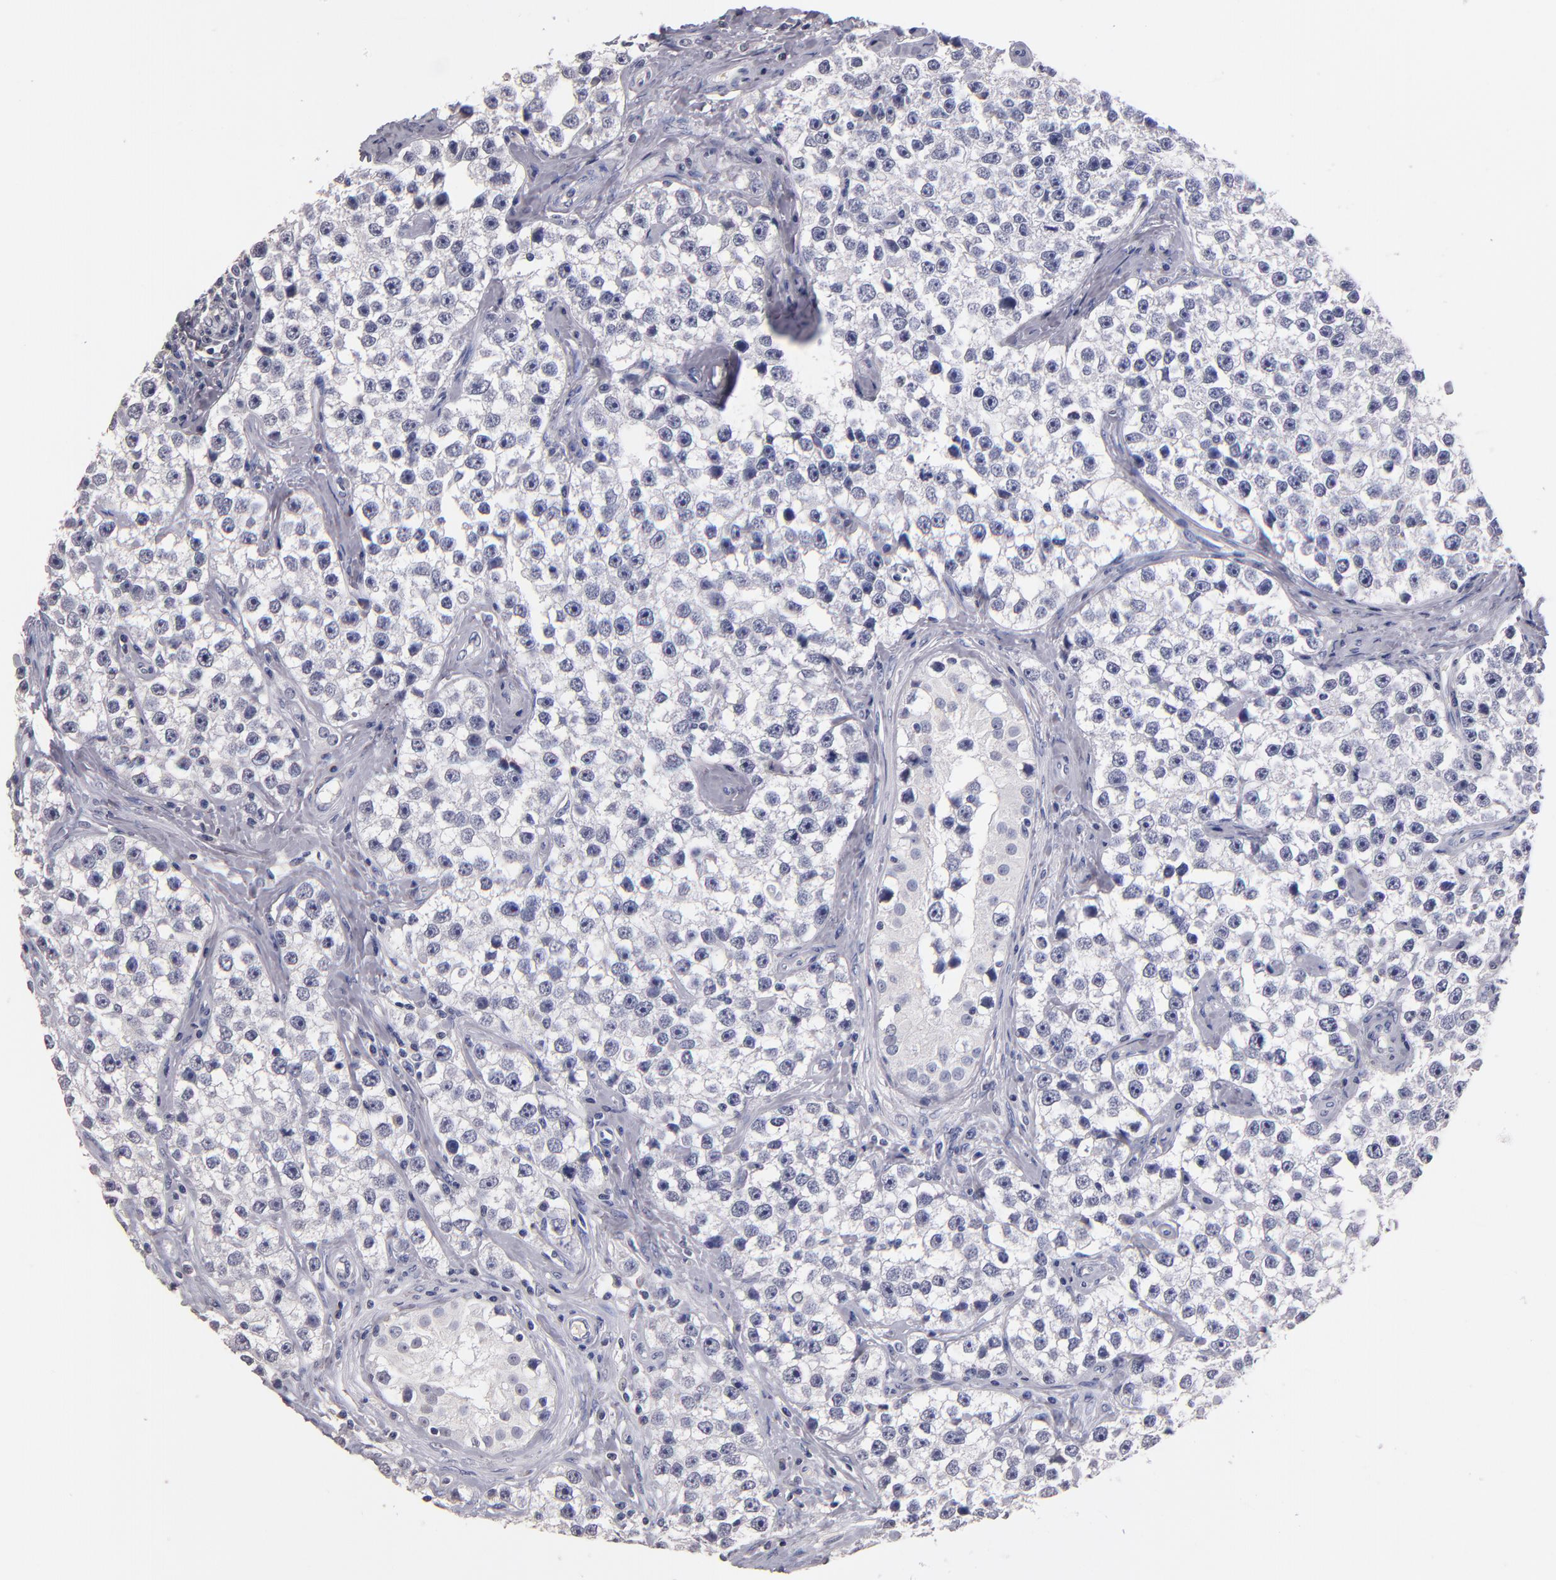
{"staining": {"intensity": "negative", "quantity": "none", "location": "none"}, "tissue": "testis cancer", "cell_type": "Tumor cells", "image_type": "cancer", "snomed": [{"axis": "morphology", "description": "Seminoma, NOS"}, {"axis": "topography", "description": "Testis"}], "caption": "Immunohistochemical staining of human testis seminoma reveals no significant staining in tumor cells.", "gene": "SOX10", "patient": {"sex": "male", "age": 32}}